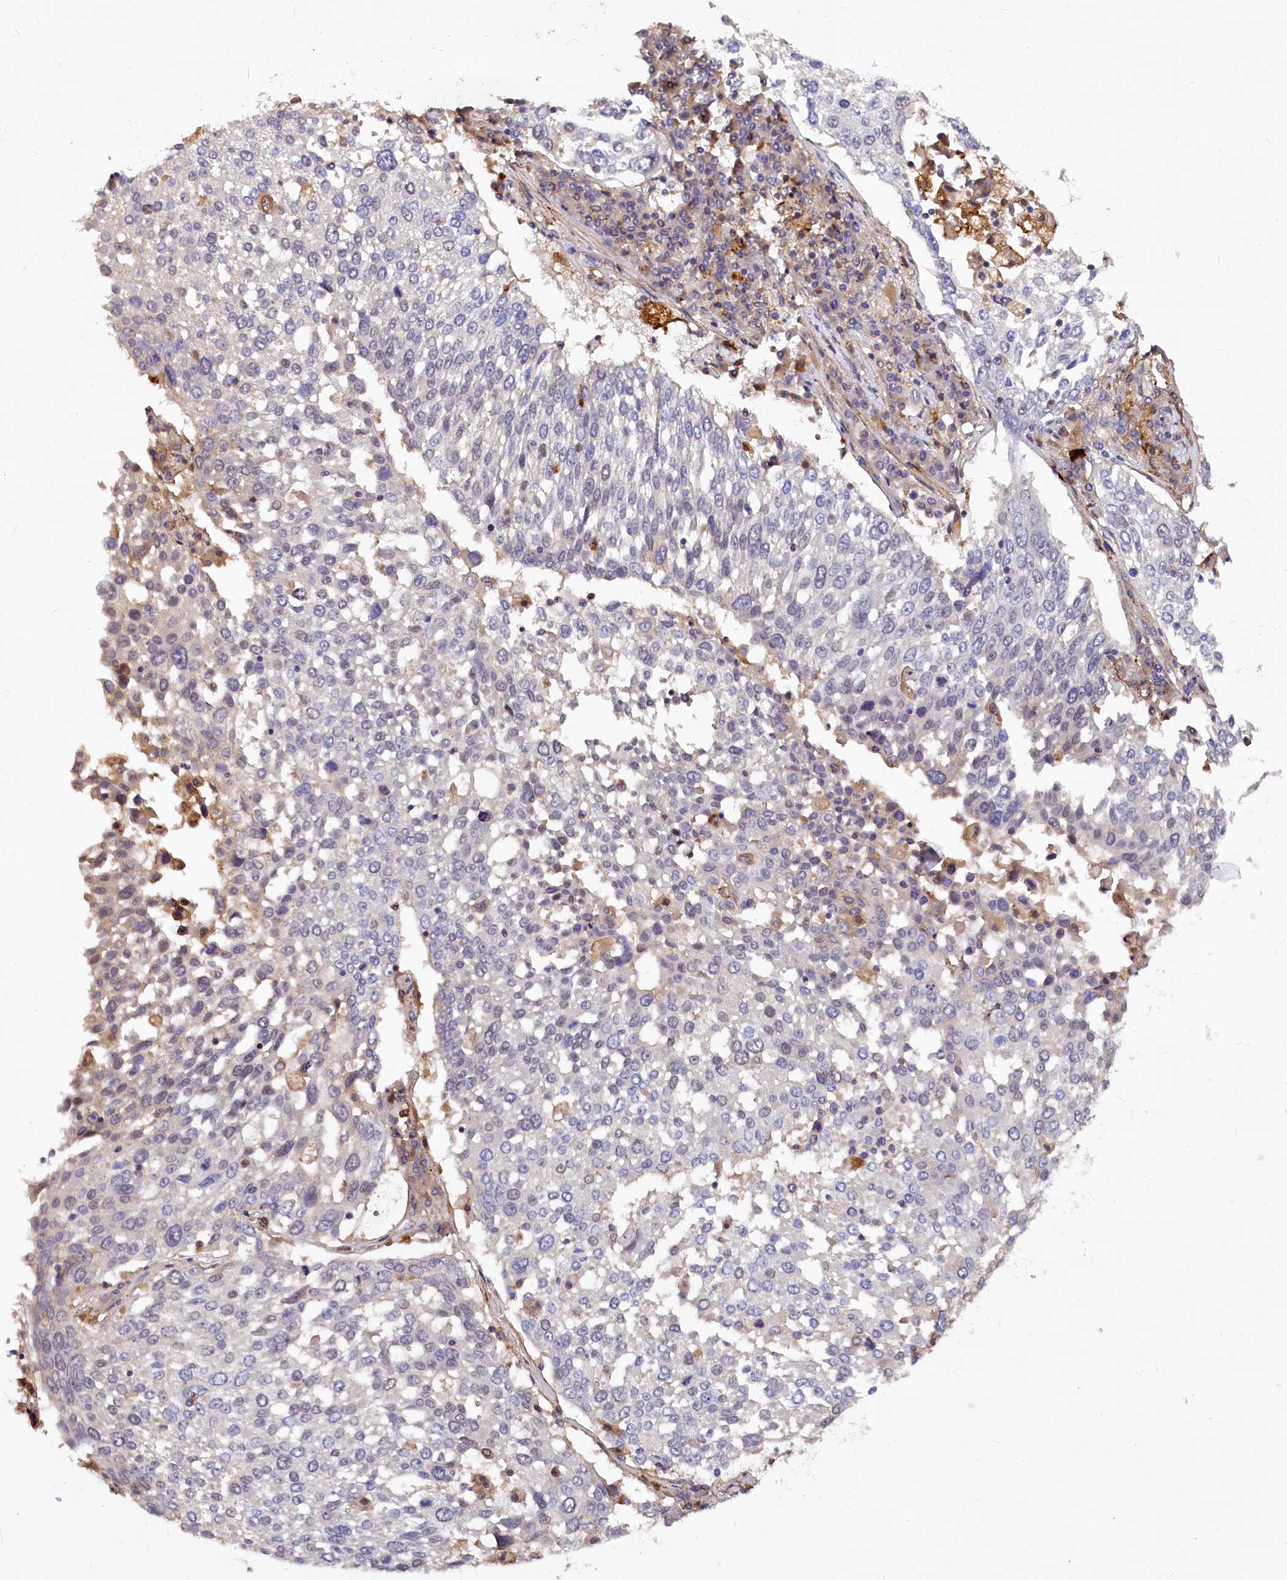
{"staining": {"intensity": "weak", "quantity": "<25%", "location": "cytoplasmic/membranous"}, "tissue": "lung cancer", "cell_type": "Tumor cells", "image_type": "cancer", "snomed": [{"axis": "morphology", "description": "Squamous cell carcinoma, NOS"}, {"axis": "topography", "description": "Lung"}], "caption": "Lung cancer (squamous cell carcinoma) stained for a protein using immunohistochemistry (IHC) shows no staining tumor cells.", "gene": "ATG101", "patient": {"sex": "male", "age": 65}}